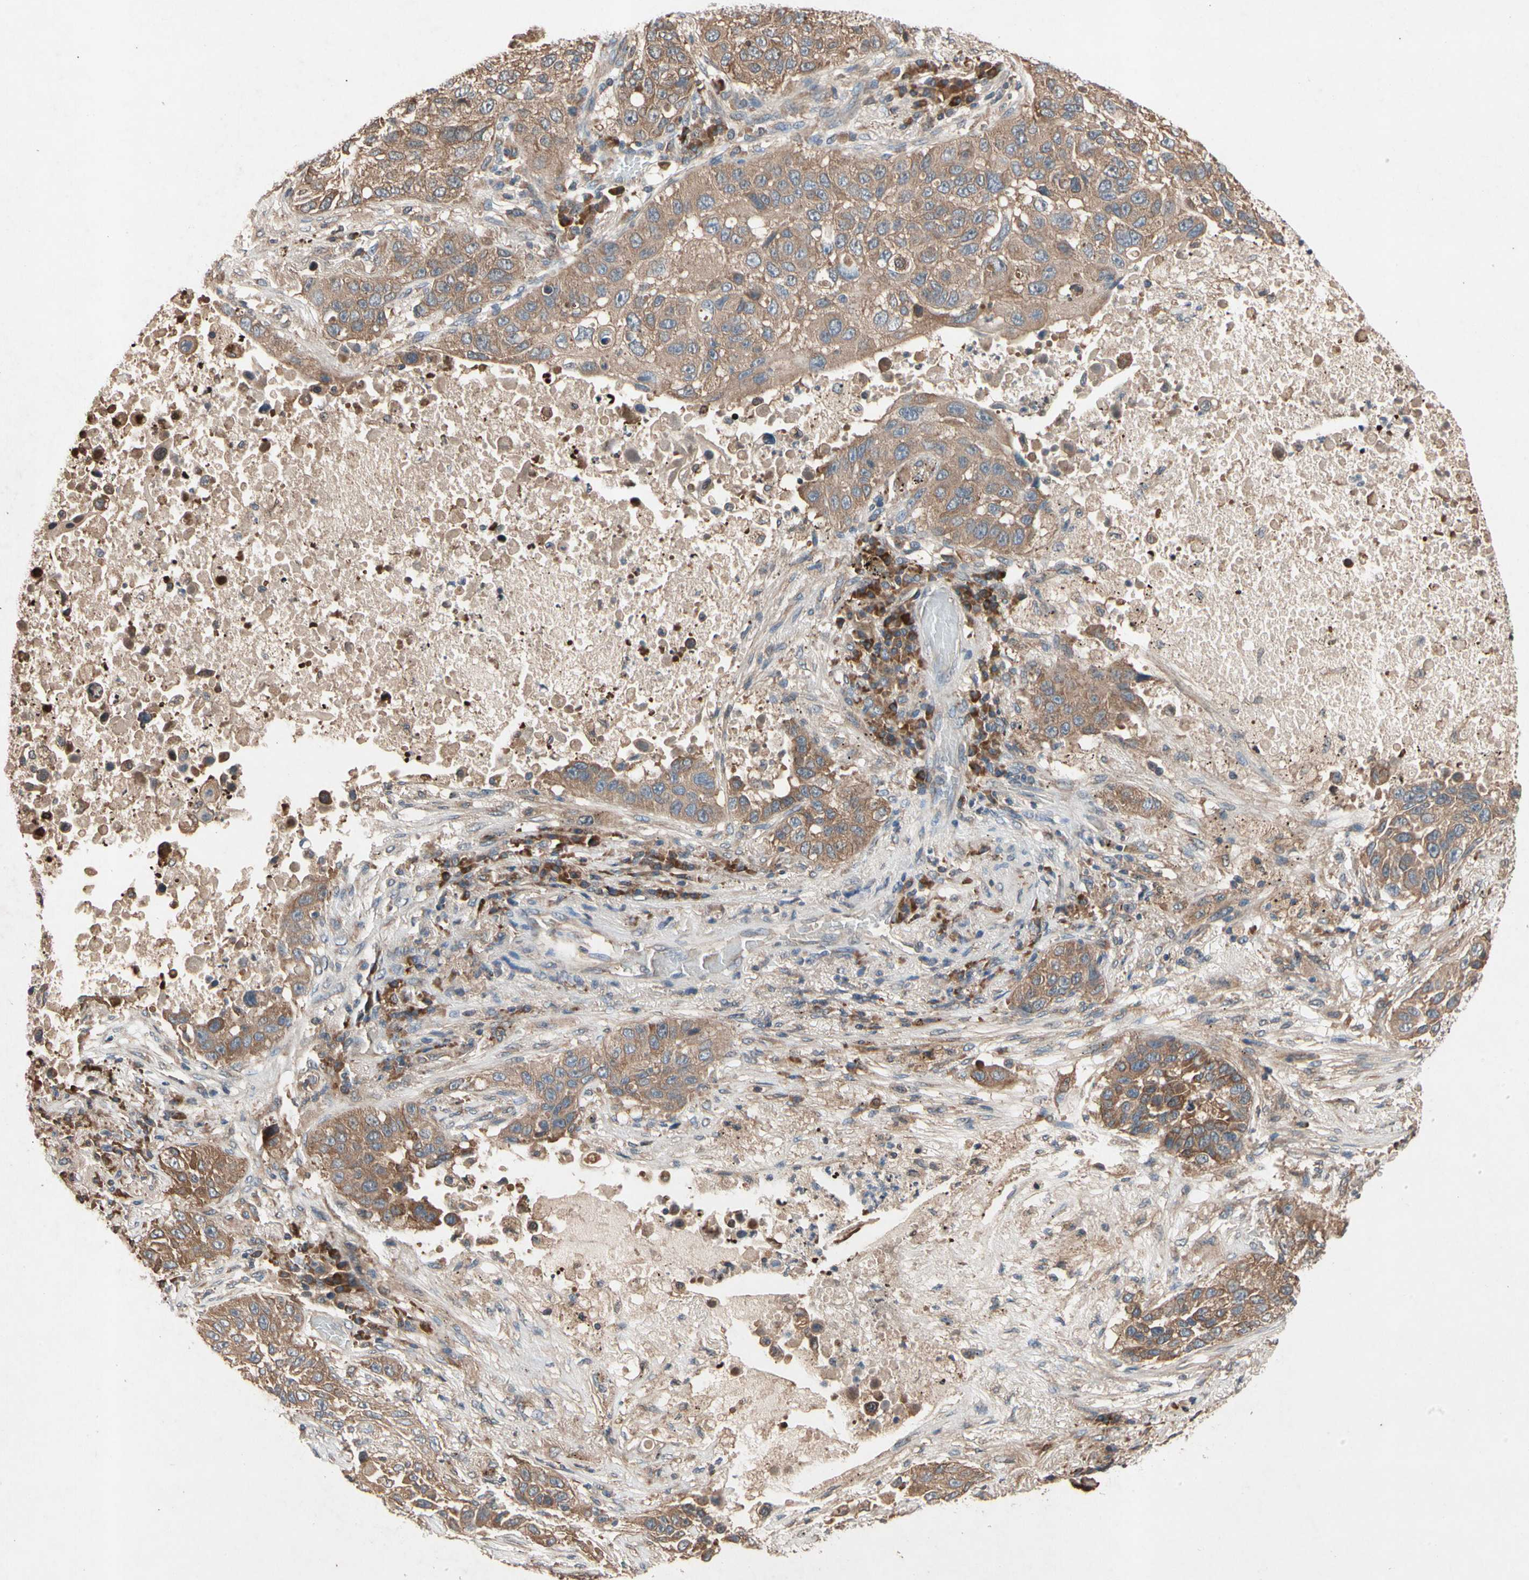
{"staining": {"intensity": "moderate", "quantity": ">75%", "location": "cytoplasmic/membranous"}, "tissue": "lung cancer", "cell_type": "Tumor cells", "image_type": "cancer", "snomed": [{"axis": "morphology", "description": "Squamous cell carcinoma, NOS"}, {"axis": "topography", "description": "Lung"}], "caption": "Immunohistochemical staining of lung squamous cell carcinoma exhibits medium levels of moderate cytoplasmic/membranous expression in approximately >75% of tumor cells.", "gene": "PRDX4", "patient": {"sex": "male", "age": 57}}